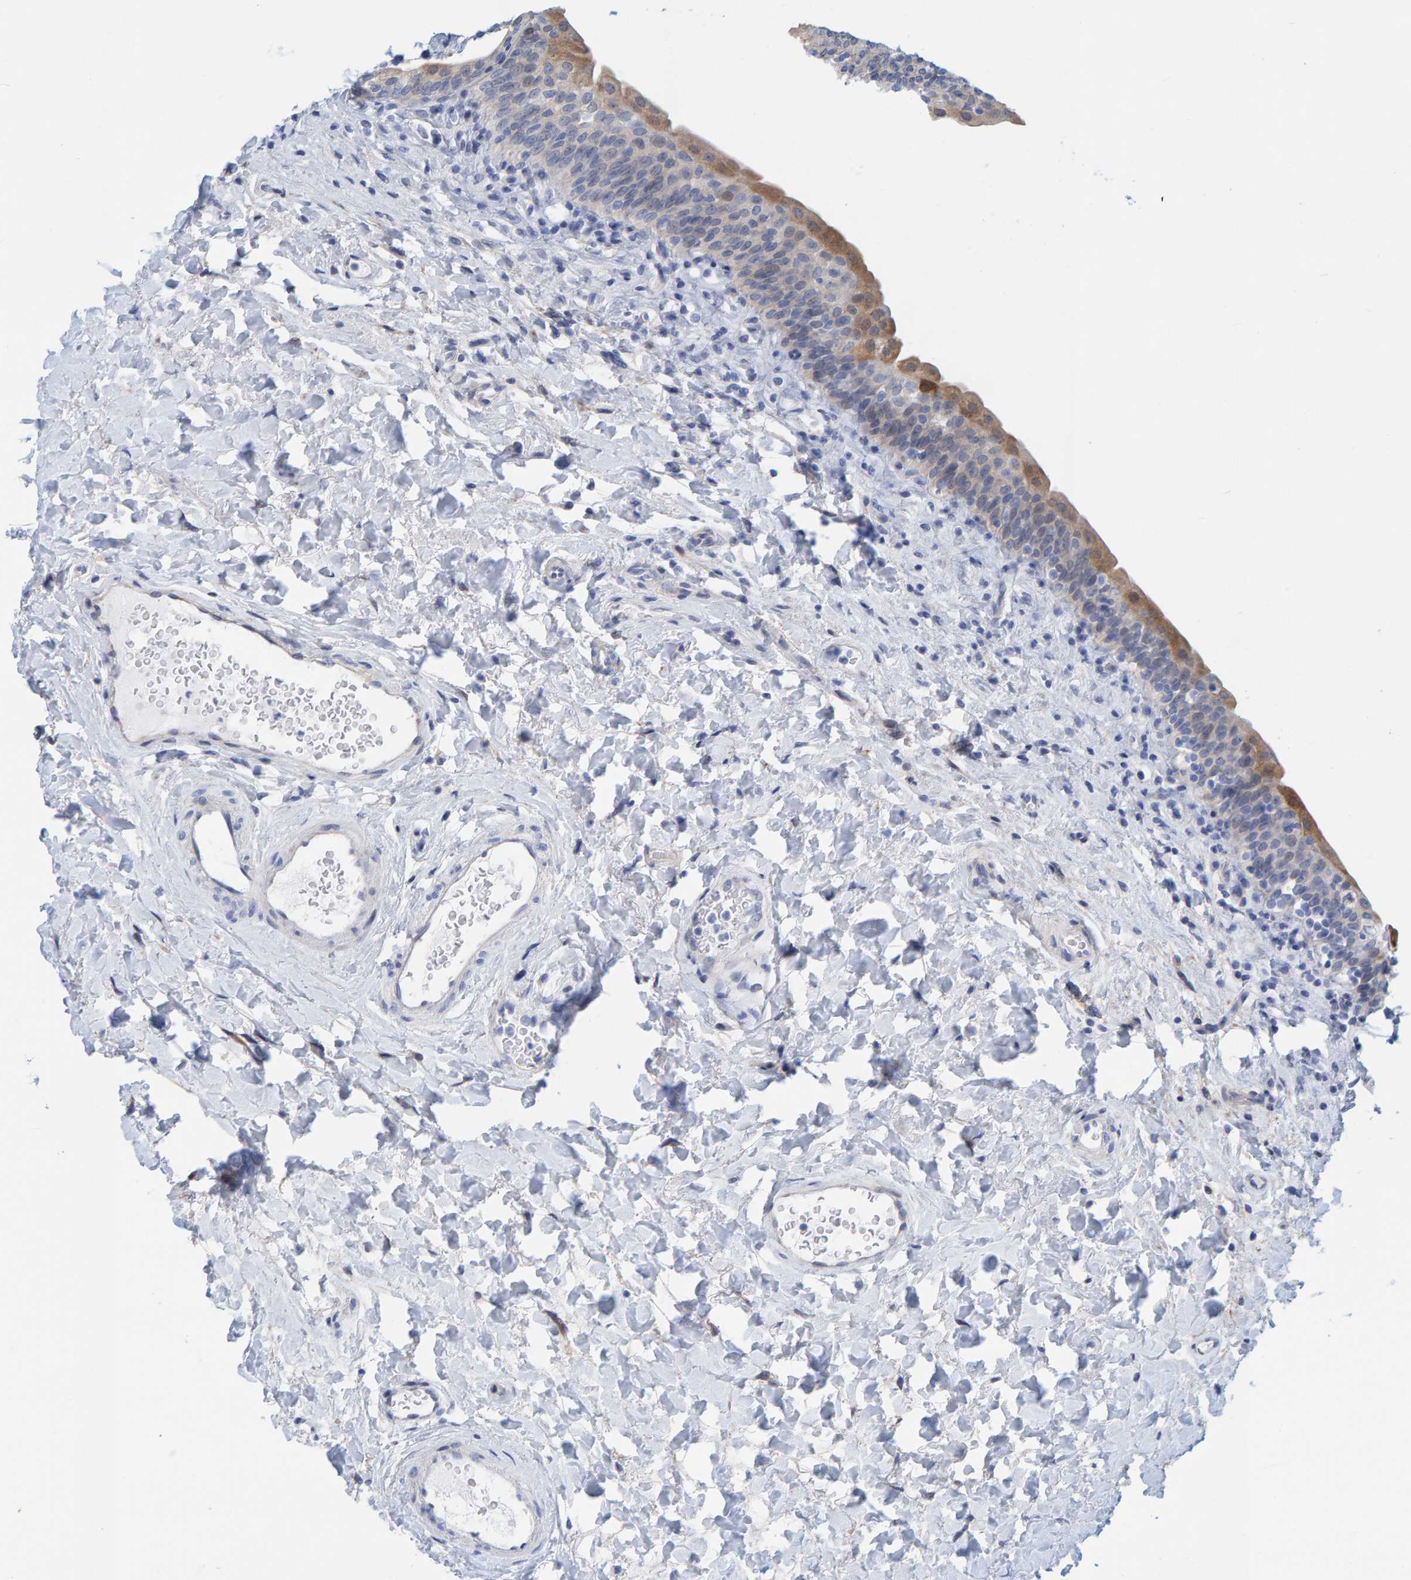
{"staining": {"intensity": "moderate", "quantity": "<25%", "location": "cytoplasmic/membranous"}, "tissue": "urinary bladder", "cell_type": "Urothelial cells", "image_type": "normal", "snomed": [{"axis": "morphology", "description": "Normal tissue, NOS"}, {"axis": "topography", "description": "Urinary bladder"}], "caption": "Immunohistochemical staining of unremarkable human urinary bladder demonstrates moderate cytoplasmic/membranous protein positivity in approximately <25% of urothelial cells. (Stains: DAB in brown, nuclei in blue, Microscopy: brightfield microscopy at high magnification).", "gene": "KLHL11", "patient": {"sex": "male", "age": 83}}